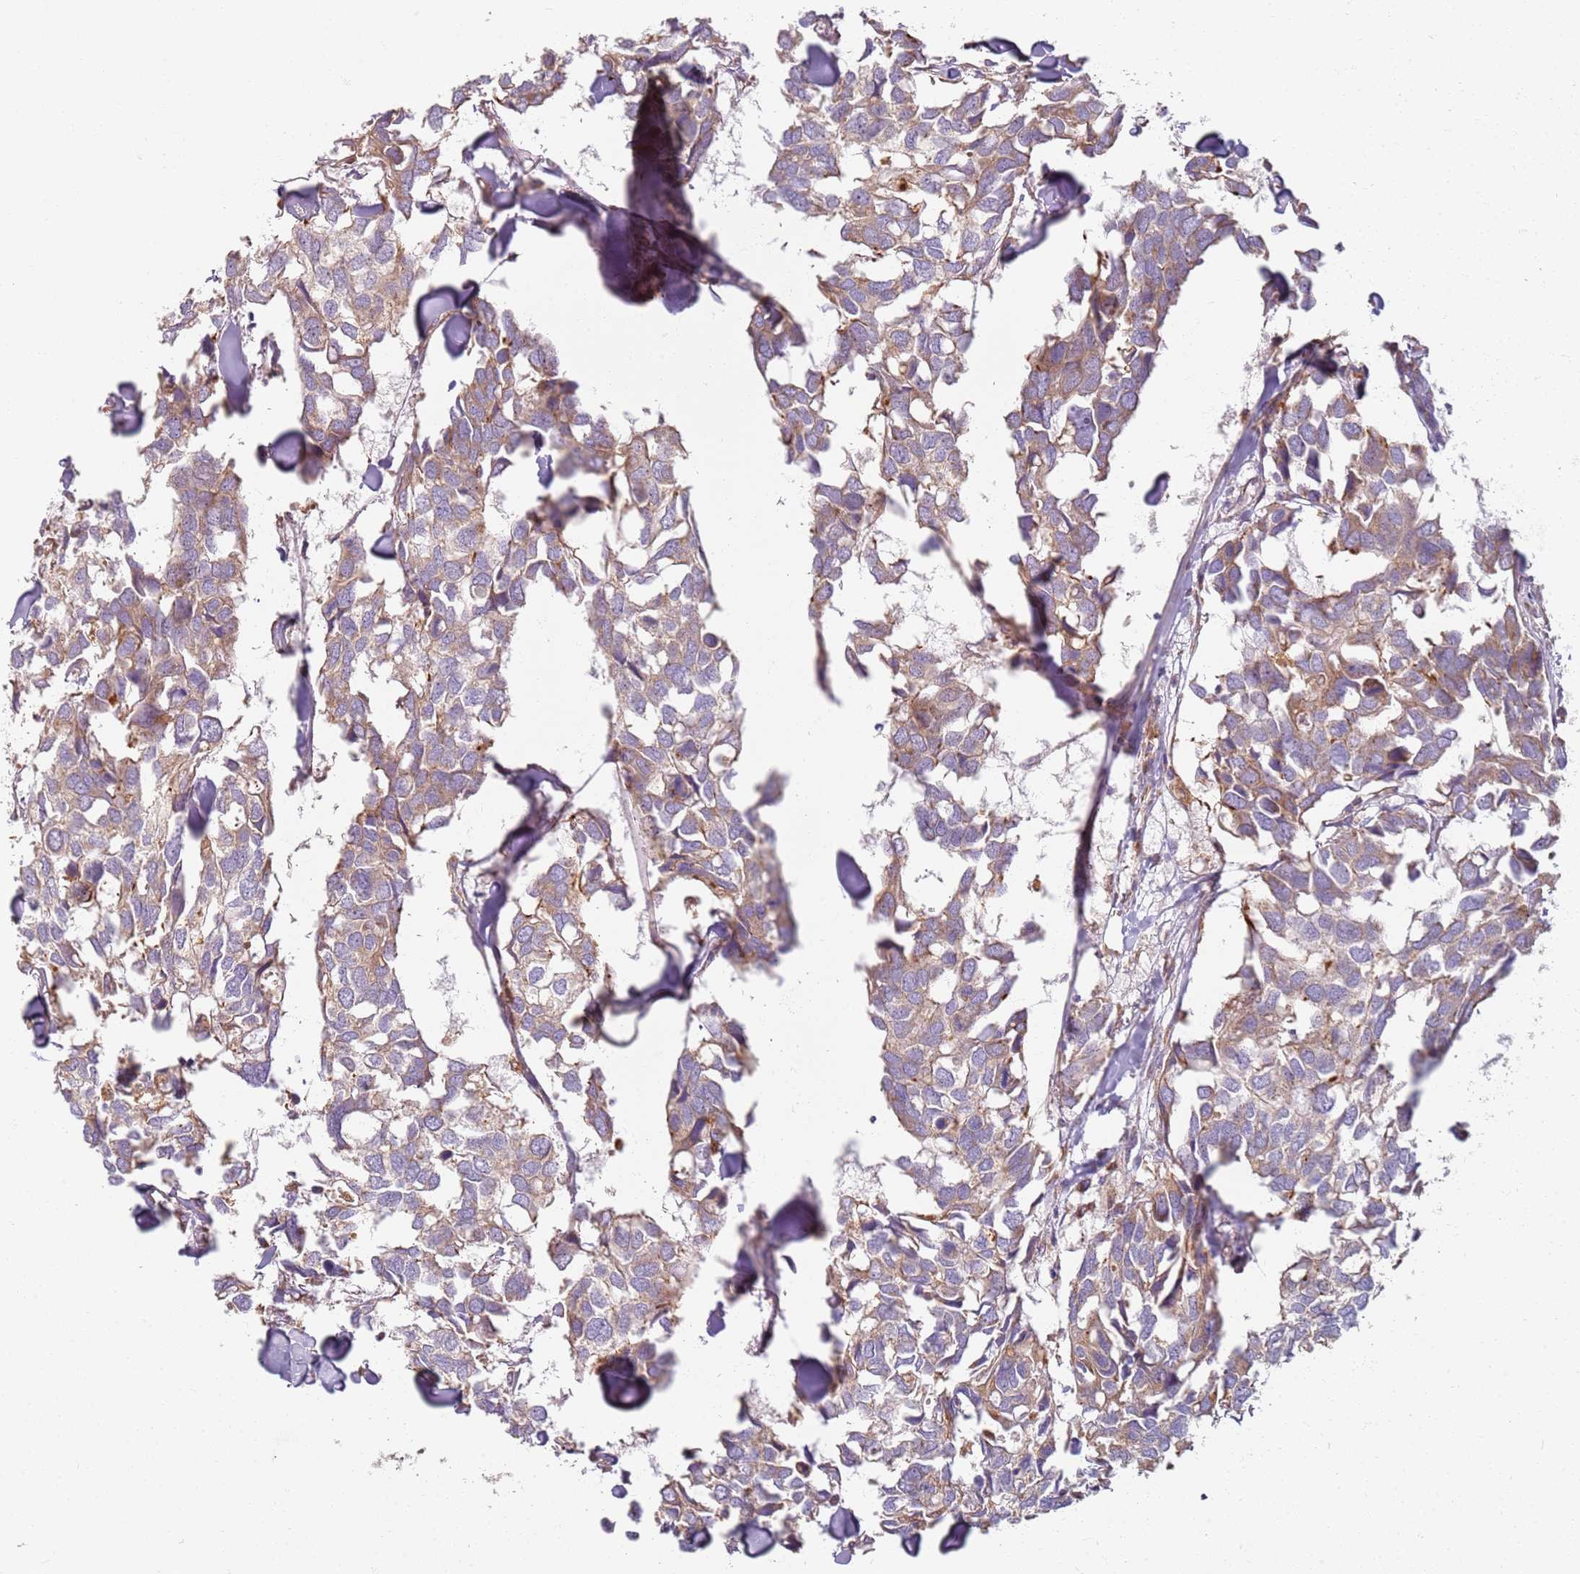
{"staining": {"intensity": "moderate", "quantity": ">75%", "location": "cytoplasmic/membranous"}, "tissue": "breast cancer", "cell_type": "Tumor cells", "image_type": "cancer", "snomed": [{"axis": "morphology", "description": "Duct carcinoma"}, {"axis": "topography", "description": "Breast"}], "caption": "Intraductal carcinoma (breast) stained with a protein marker shows moderate staining in tumor cells.", "gene": "PROKR2", "patient": {"sex": "female", "age": 83}}